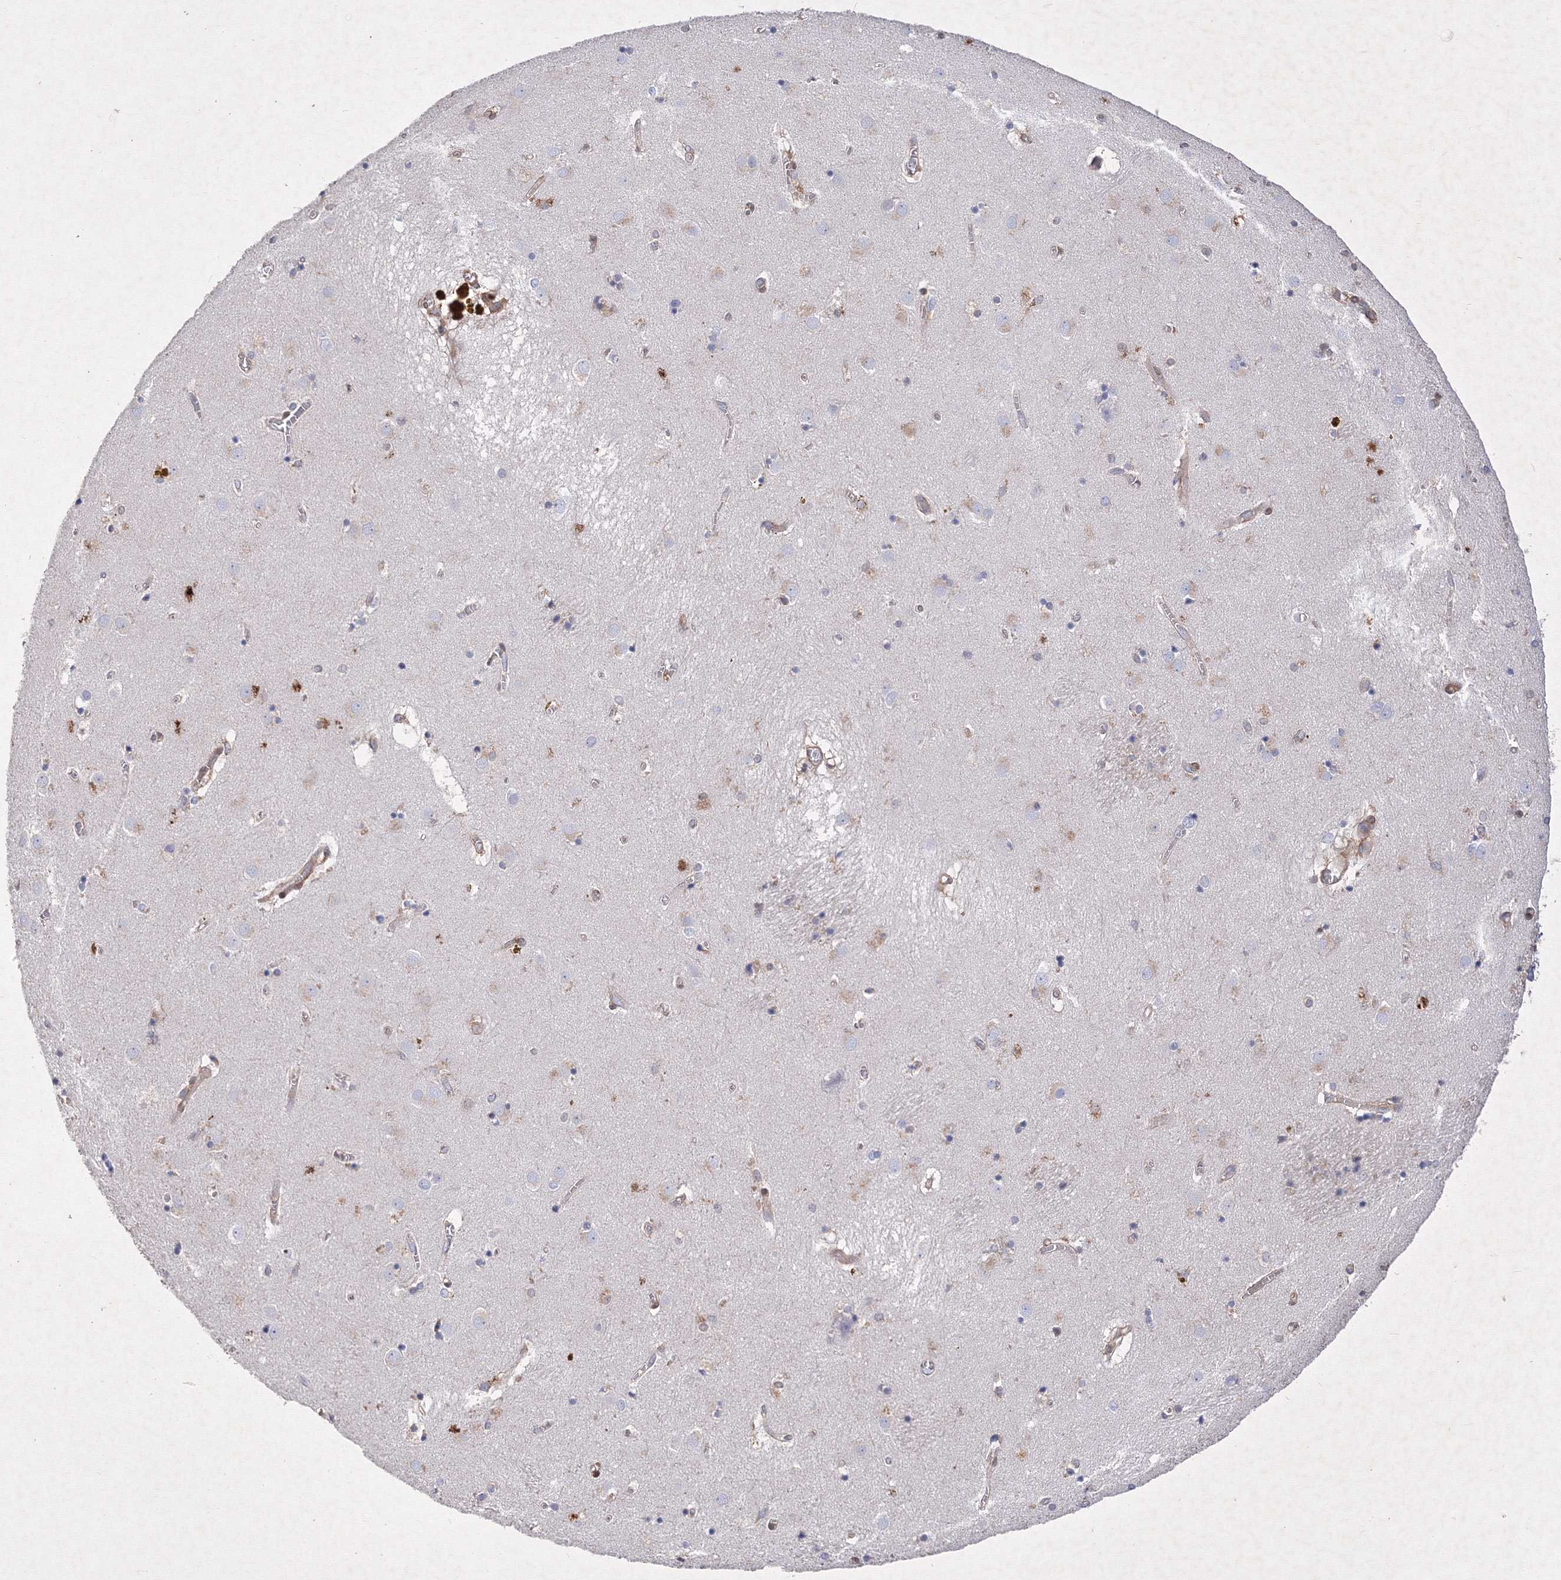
{"staining": {"intensity": "negative", "quantity": "none", "location": "none"}, "tissue": "caudate", "cell_type": "Glial cells", "image_type": "normal", "snomed": [{"axis": "morphology", "description": "Normal tissue, NOS"}, {"axis": "topography", "description": "Lateral ventricle wall"}], "caption": "Glial cells are negative for brown protein staining in normal caudate. (DAB (3,3'-diaminobenzidine) immunohistochemistry (IHC) visualized using brightfield microscopy, high magnification).", "gene": "SNX18", "patient": {"sex": "male", "age": 70}}